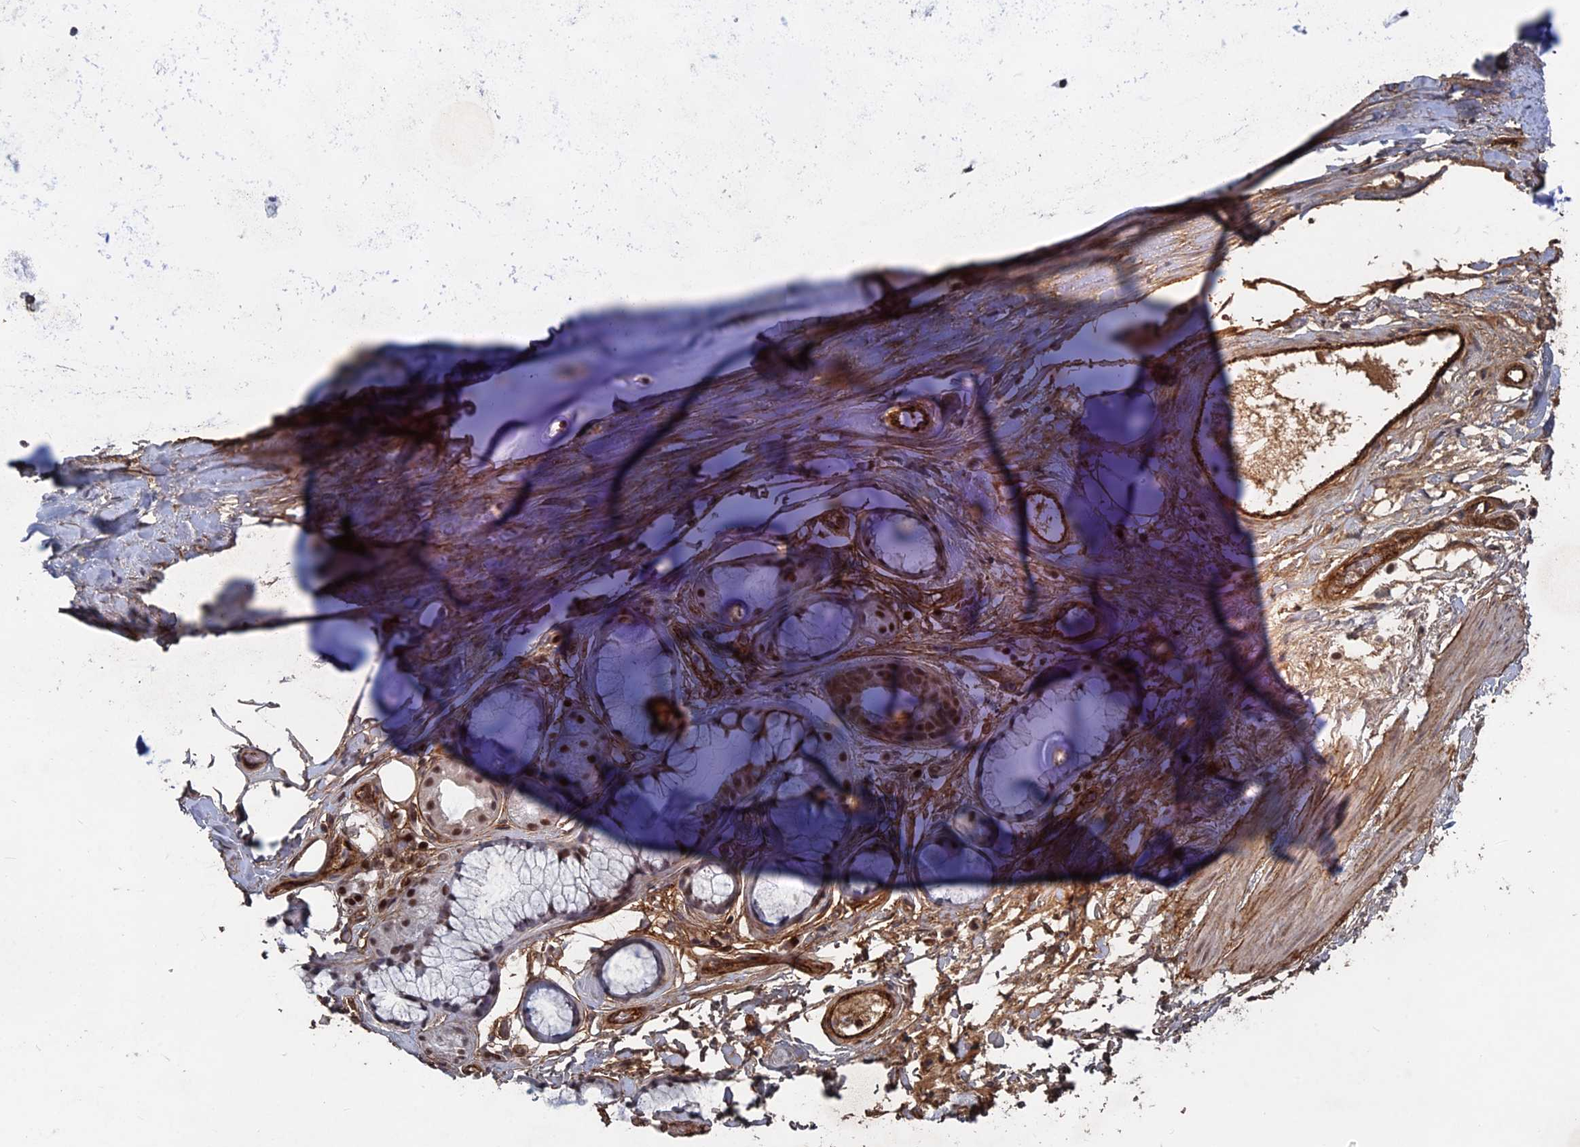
{"staining": {"intensity": "strong", "quantity": ">75%", "location": "cytoplasmic/membranous"}, "tissue": "adipose tissue", "cell_type": "Adipocytes", "image_type": "normal", "snomed": [{"axis": "morphology", "description": "Normal tissue, NOS"}, {"axis": "topography", "description": "Cartilage tissue"}], "caption": "Immunohistochemistry (IHC) image of benign adipose tissue stained for a protein (brown), which reveals high levels of strong cytoplasmic/membranous staining in about >75% of adipocytes.", "gene": "SH3D21", "patient": {"sex": "female", "age": 63}}